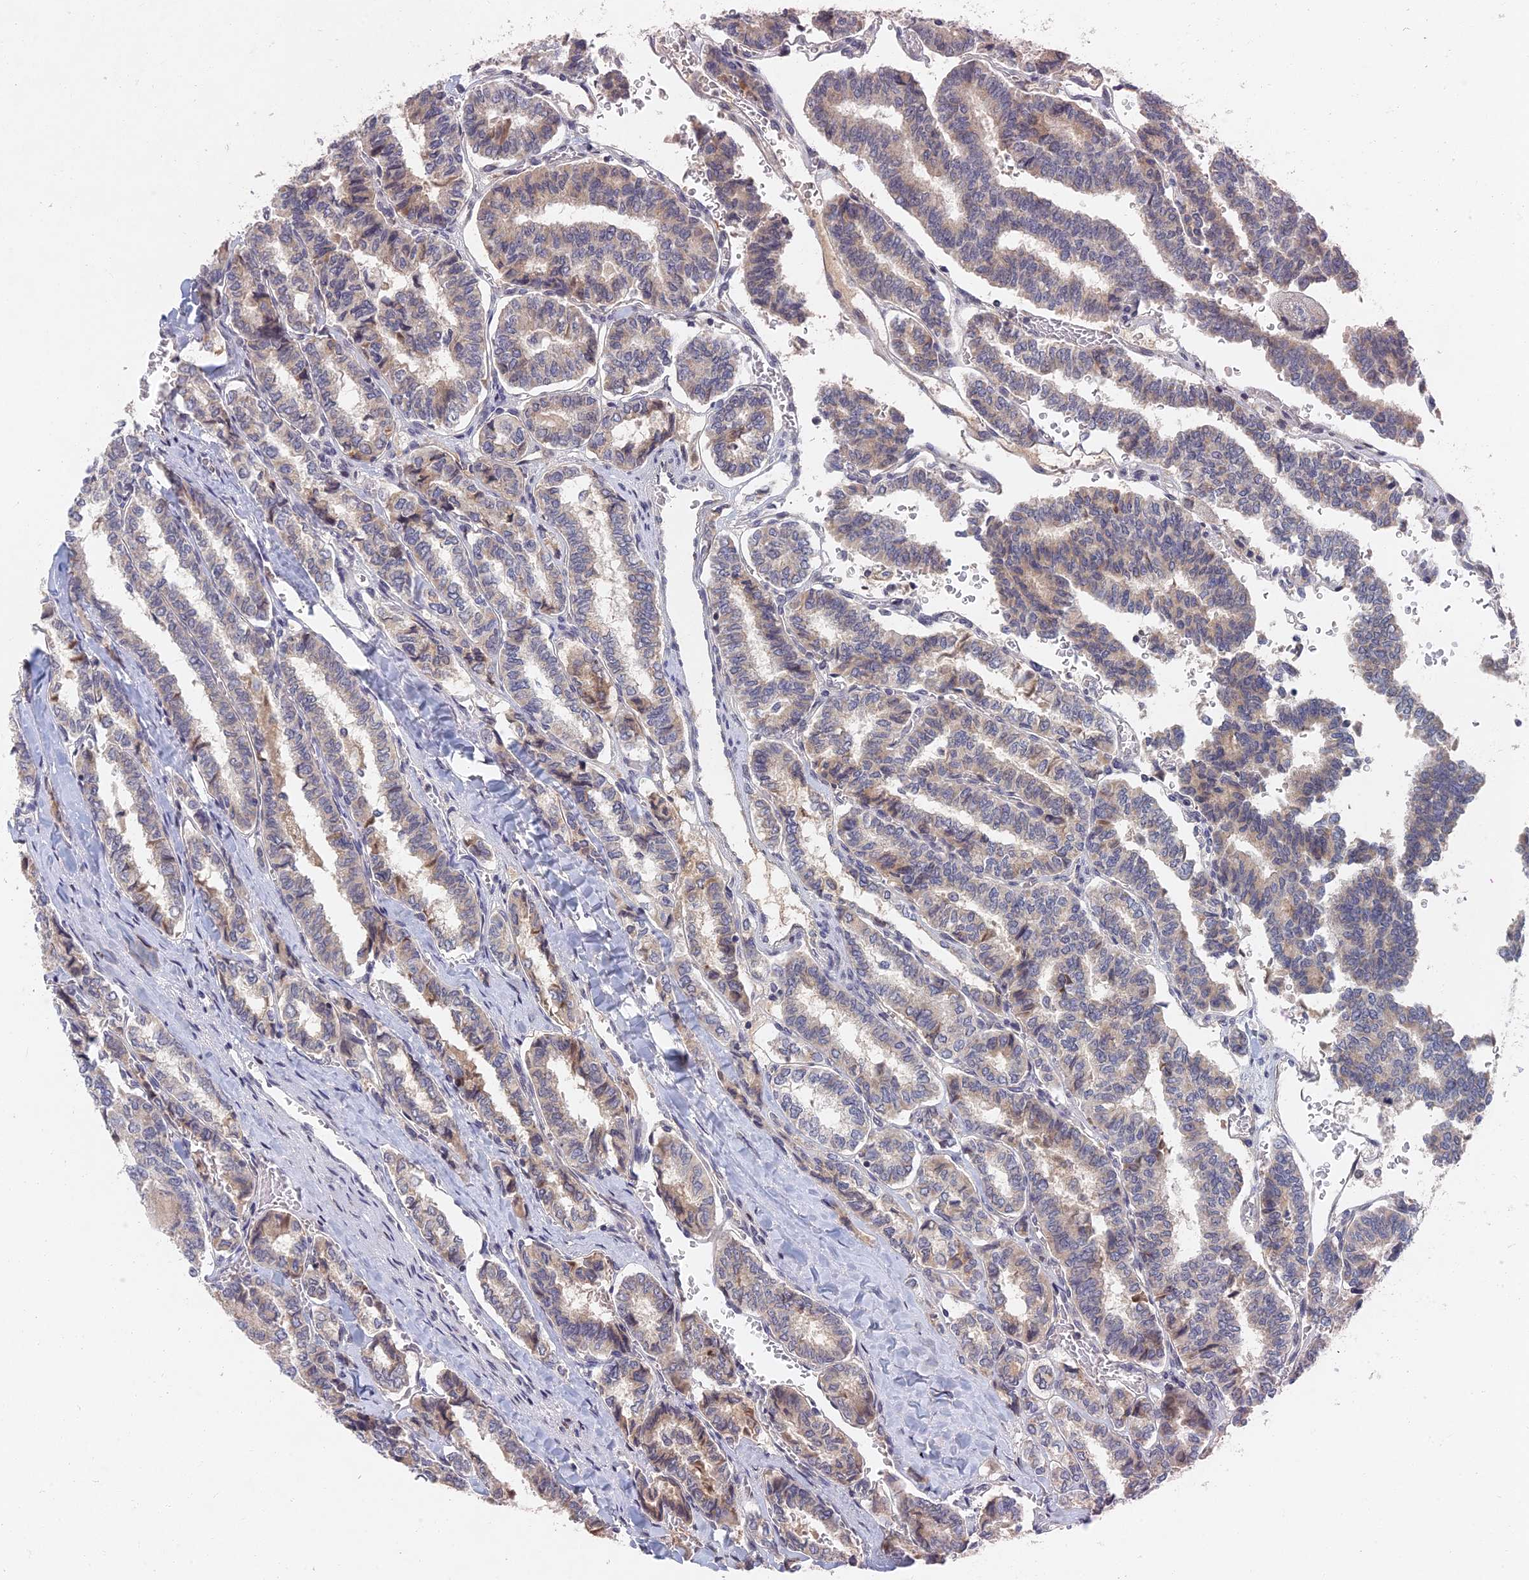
{"staining": {"intensity": "weak", "quantity": "<25%", "location": "cytoplasmic/membranous"}, "tissue": "thyroid cancer", "cell_type": "Tumor cells", "image_type": "cancer", "snomed": [{"axis": "morphology", "description": "Papillary adenocarcinoma, NOS"}, {"axis": "topography", "description": "Thyroid gland"}], "caption": "An image of human papillary adenocarcinoma (thyroid) is negative for staining in tumor cells.", "gene": "GNA15", "patient": {"sex": "female", "age": 35}}